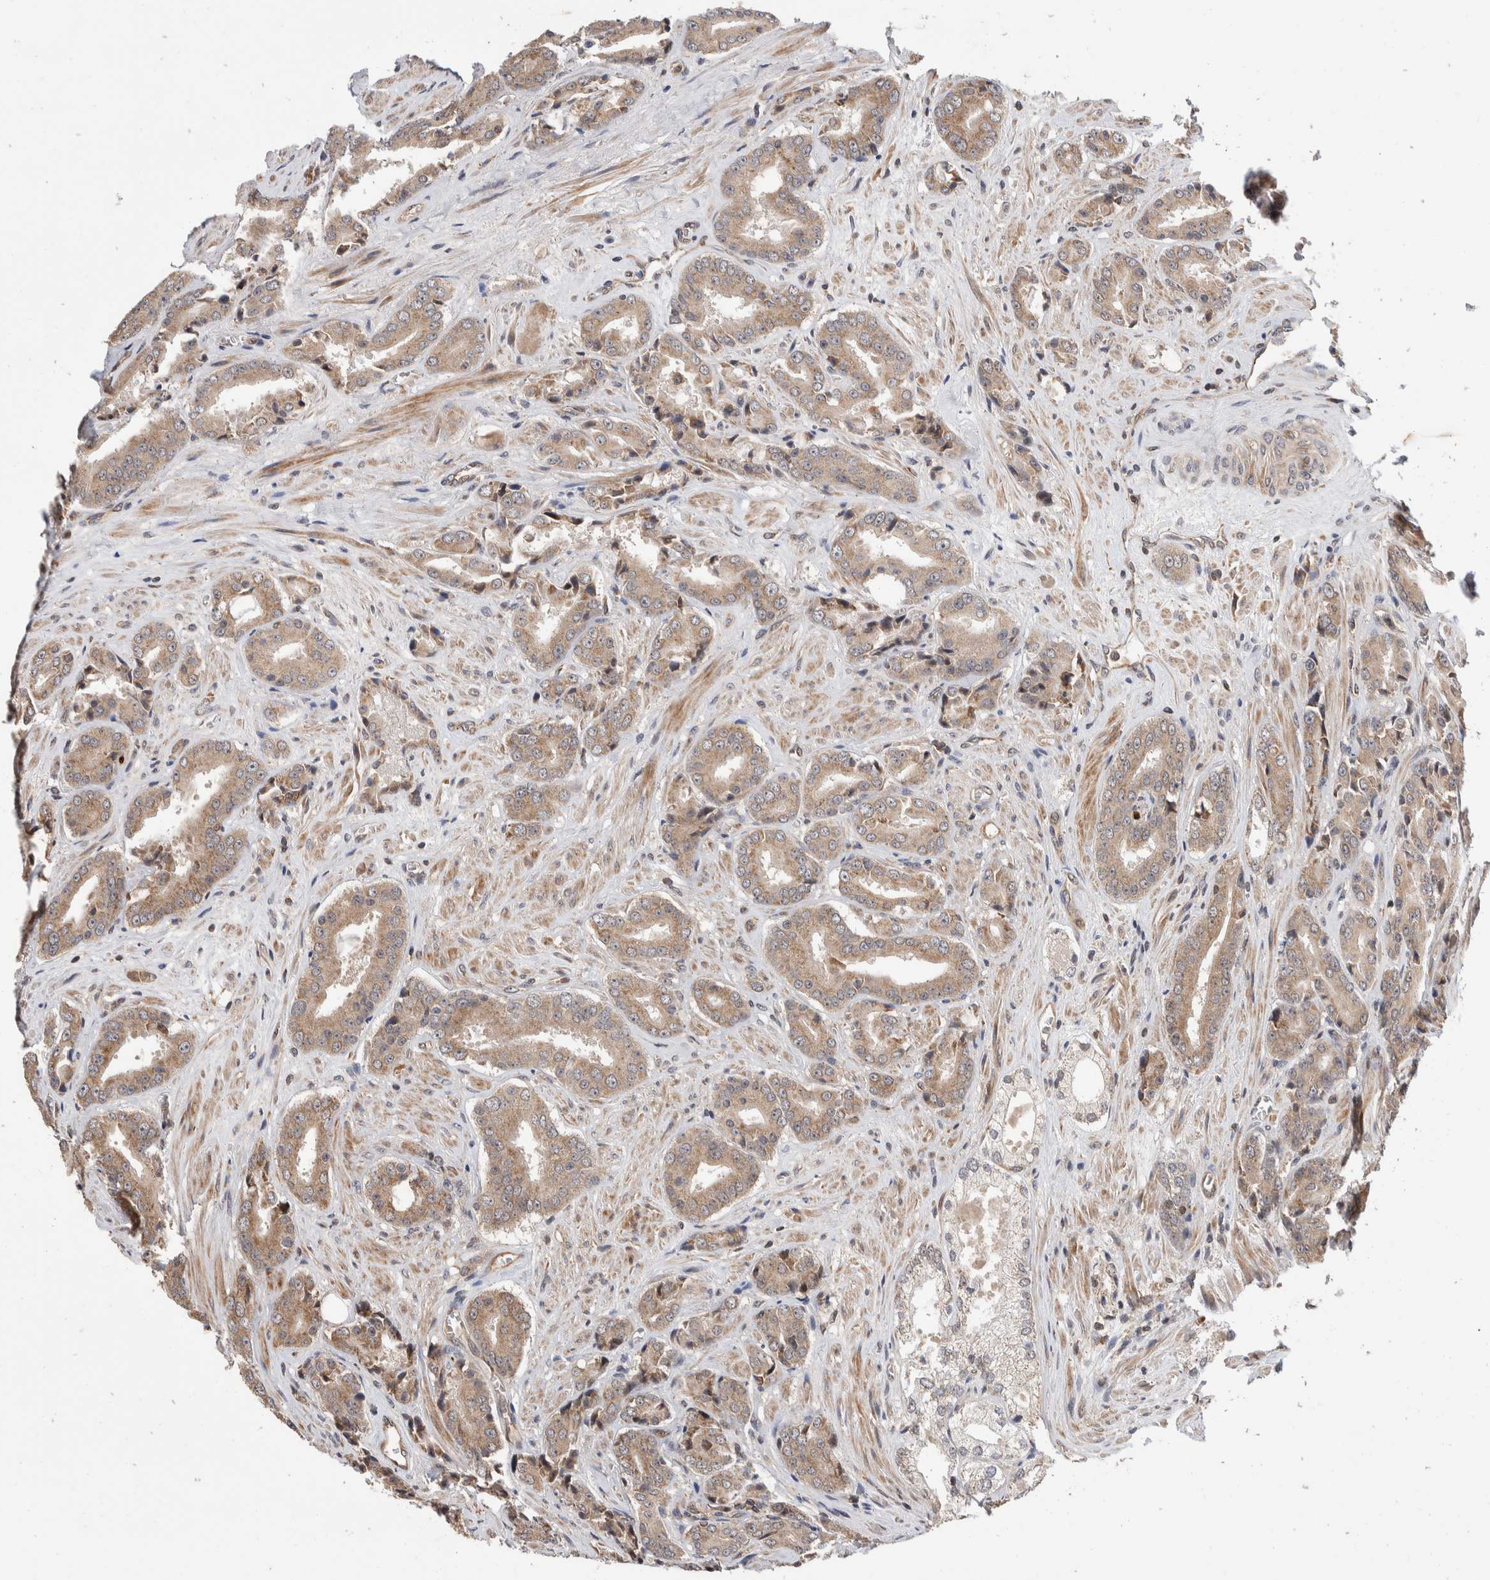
{"staining": {"intensity": "weak", "quantity": ">75%", "location": "cytoplasmic/membranous"}, "tissue": "prostate cancer", "cell_type": "Tumor cells", "image_type": "cancer", "snomed": [{"axis": "morphology", "description": "Adenocarcinoma, High grade"}, {"axis": "topography", "description": "Prostate"}], "caption": "IHC staining of prostate high-grade adenocarcinoma, which shows low levels of weak cytoplasmic/membranous staining in about >75% of tumor cells indicating weak cytoplasmic/membranous protein expression. The staining was performed using DAB (3,3'-diaminobenzidine) (brown) for protein detection and nuclei were counterstained in hematoxylin (blue).", "gene": "ABHD11", "patient": {"sex": "male", "age": 71}}